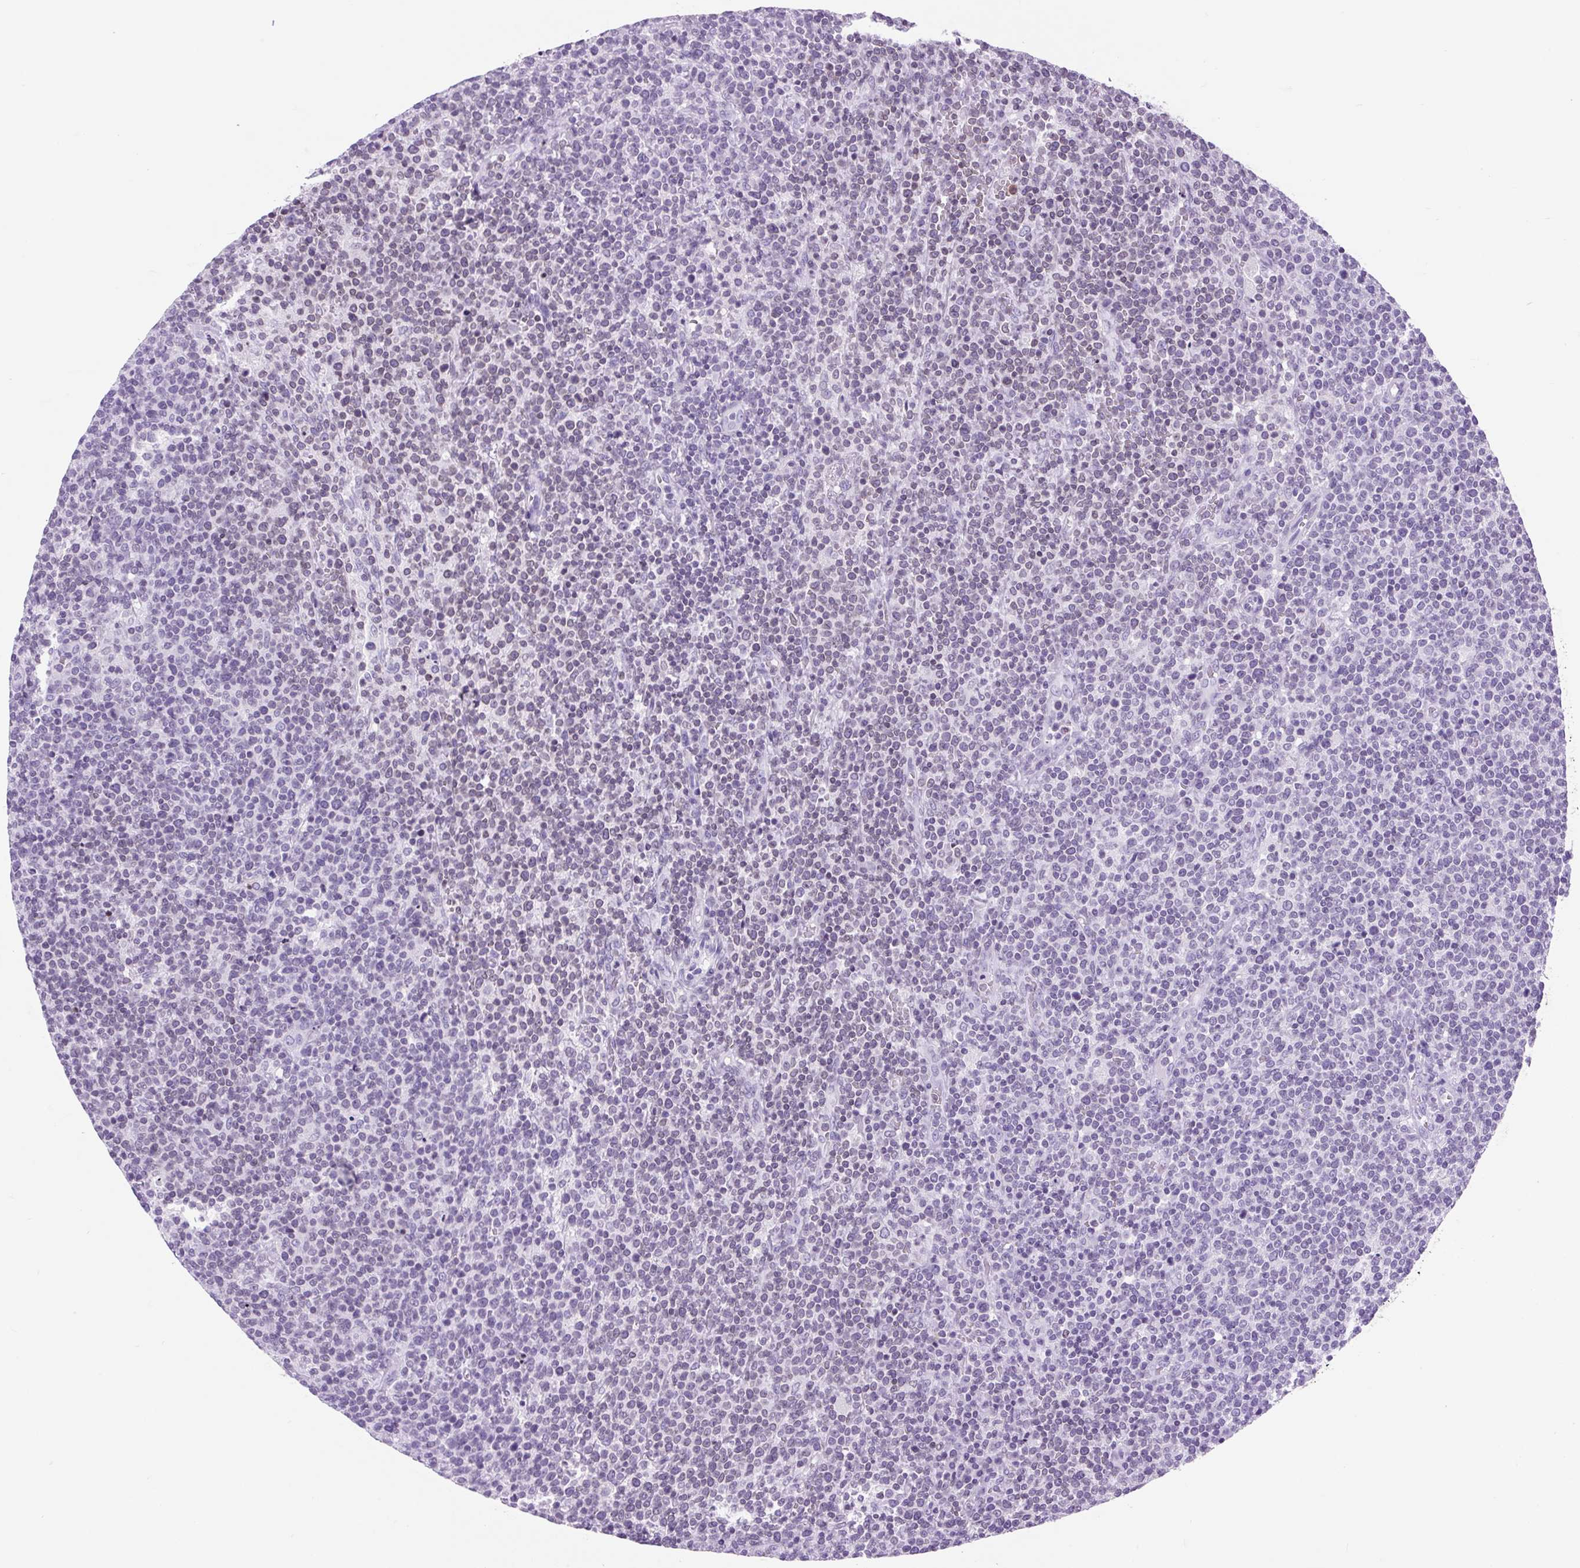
{"staining": {"intensity": "weak", "quantity": "<25%", "location": "nuclear"}, "tissue": "lymphoma", "cell_type": "Tumor cells", "image_type": "cancer", "snomed": [{"axis": "morphology", "description": "Malignant lymphoma, non-Hodgkin's type, High grade"}, {"axis": "topography", "description": "Lymph node"}], "caption": "There is no significant positivity in tumor cells of lymphoma. Brightfield microscopy of immunohistochemistry (IHC) stained with DAB (3,3'-diaminobenzidine) (brown) and hematoxylin (blue), captured at high magnification.", "gene": "VPREB1", "patient": {"sex": "male", "age": 61}}